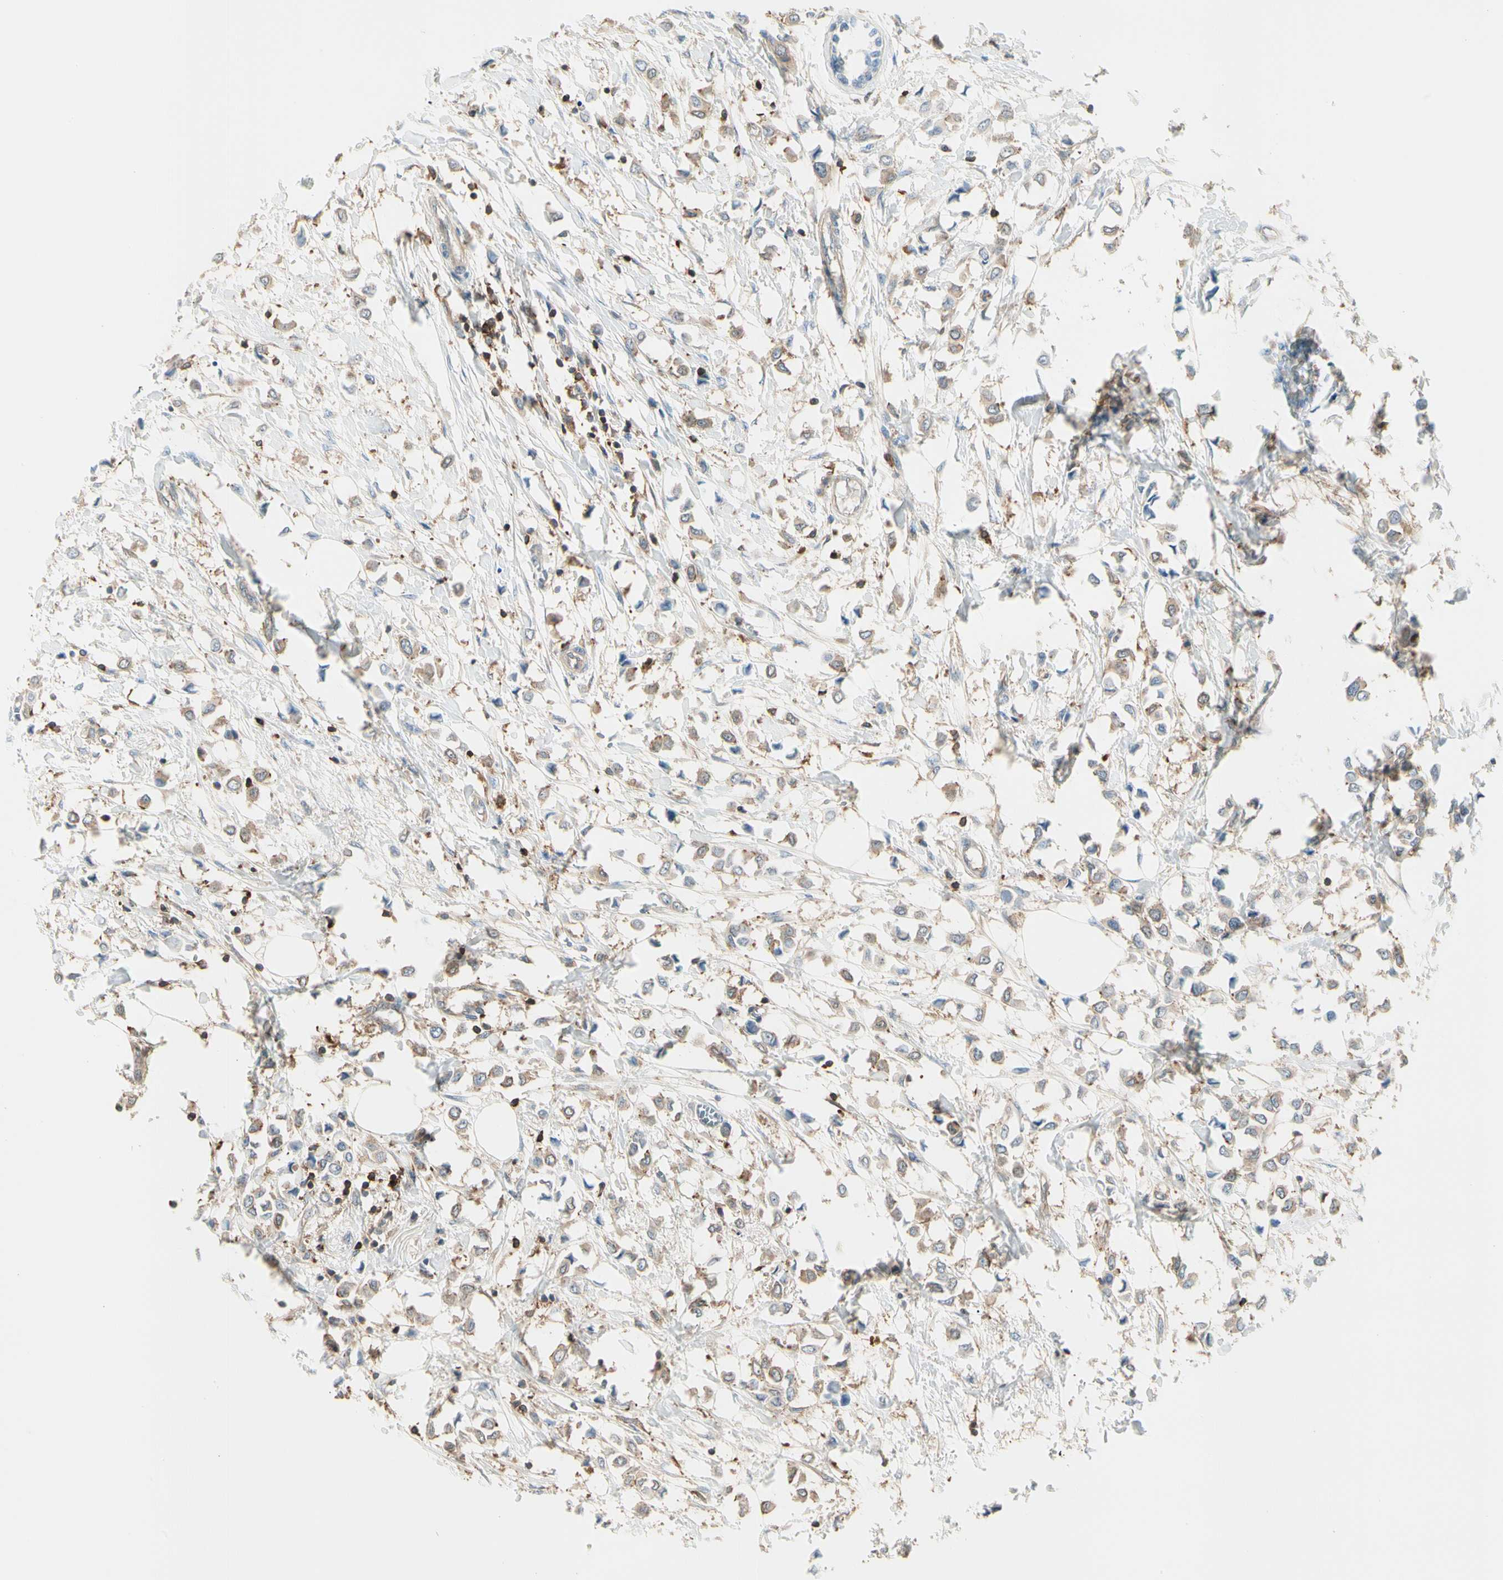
{"staining": {"intensity": "weak", "quantity": ">75%", "location": "cytoplasmic/membranous"}, "tissue": "breast cancer", "cell_type": "Tumor cells", "image_type": "cancer", "snomed": [{"axis": "morphology", "description": "Lobular carcinoma"}, {"axis": "topography", "description": "Breast"}], "caption": "Tumor cells exhibit low levels of weak cytoplasmic/membranous positivity in about >75% of cells in breast cancer (lobular carcinoma).", "gene": "CAPZA2", "patient": {"sex": "female", "age": 51}}